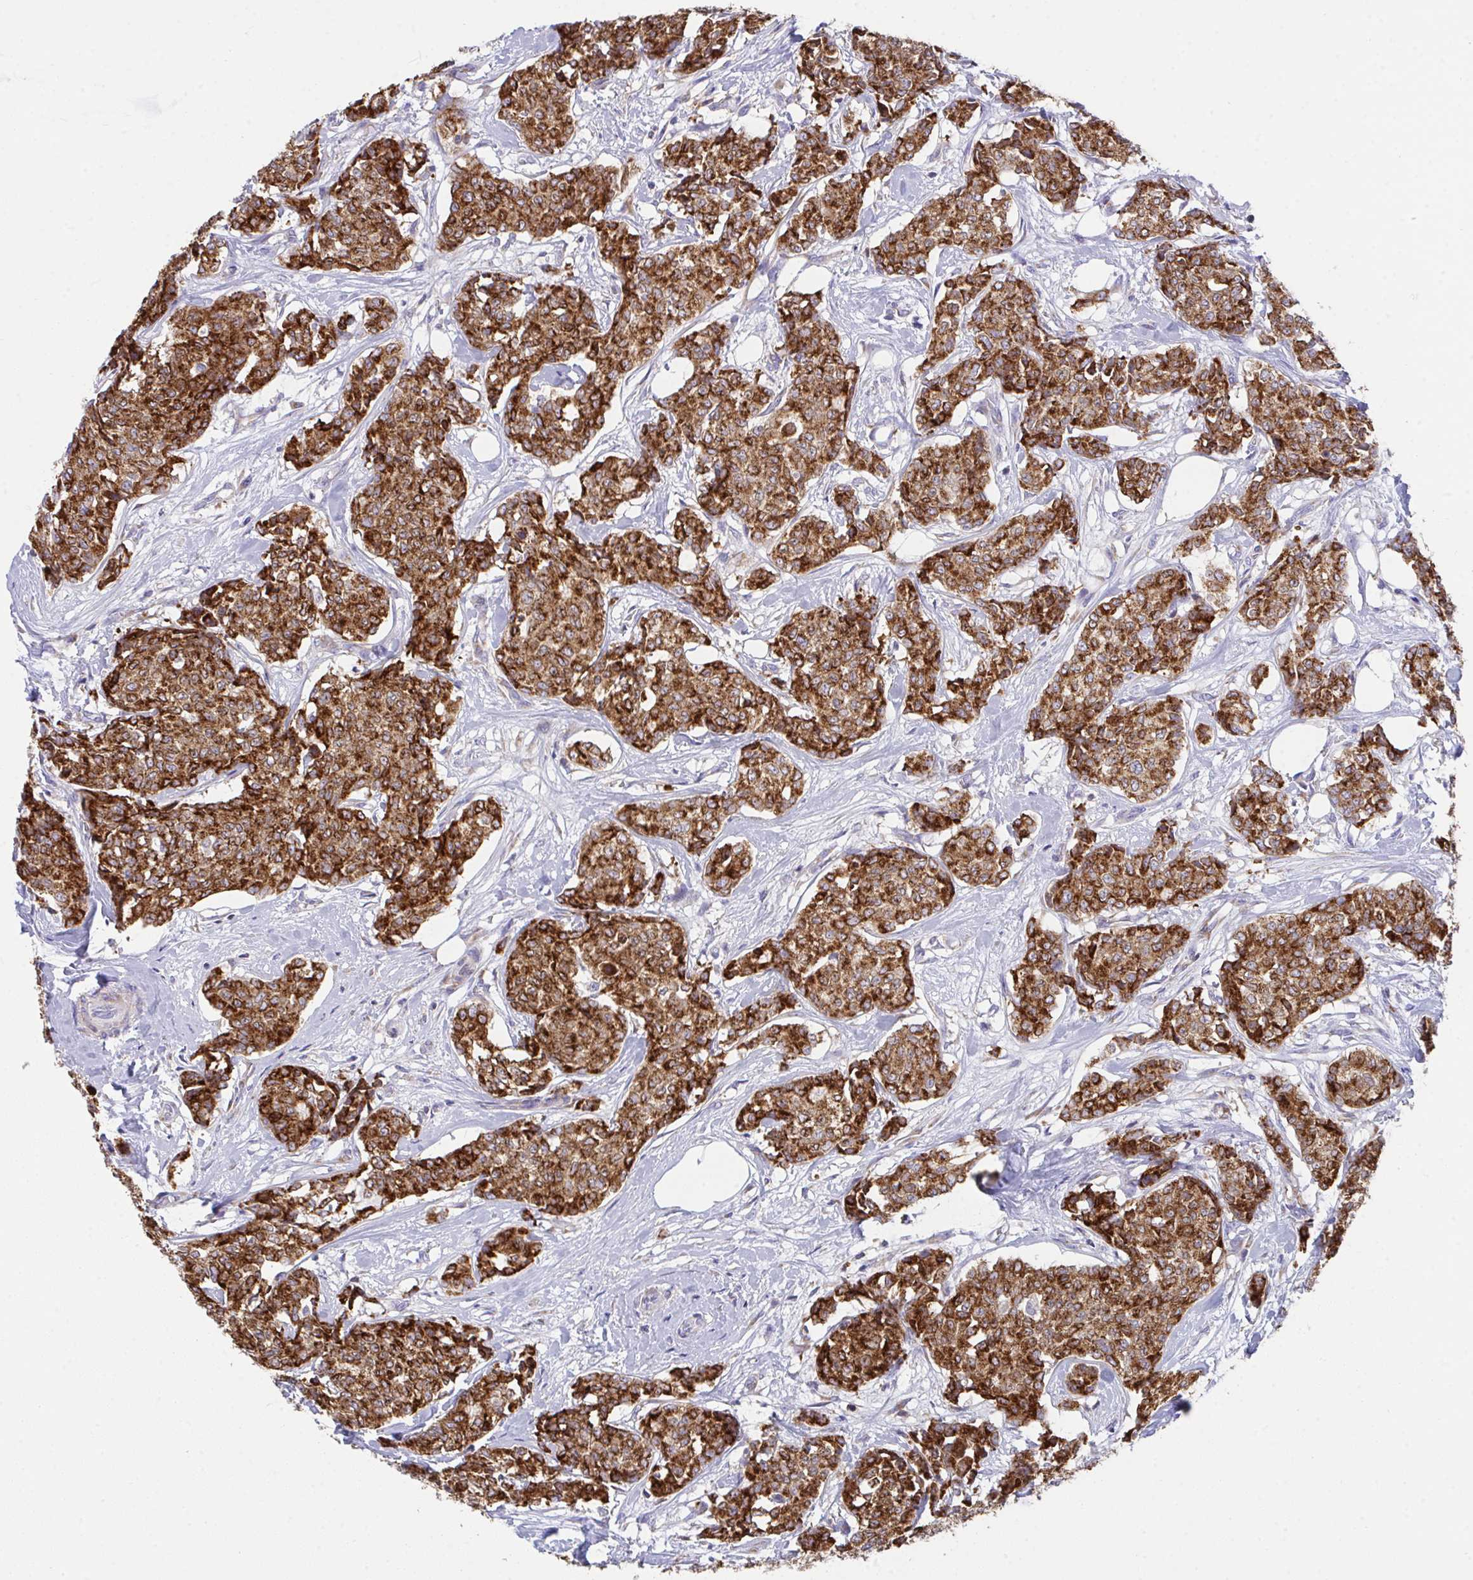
{"staining": {"intensity": "strong", "quantity": ">75%", "location": "cytoplasmic/membranous"}, "tissue": "breast cancer", "cell_type": "Tumor cells", "image_type": "cancer", "snomed": [{"axis": "morphology", "description": "Duct carcinoma"}, {"axis": "topography", "description": "Breast"}], "caption": "Approximately >75% of tumor cells in breast intraductal carcinoma display strong cytoplasmic/membranous protein staining as visualized by brown immunohistochemical staining.", "gene": "MIA3", "patient": {"sex": "female", "age": 91}}